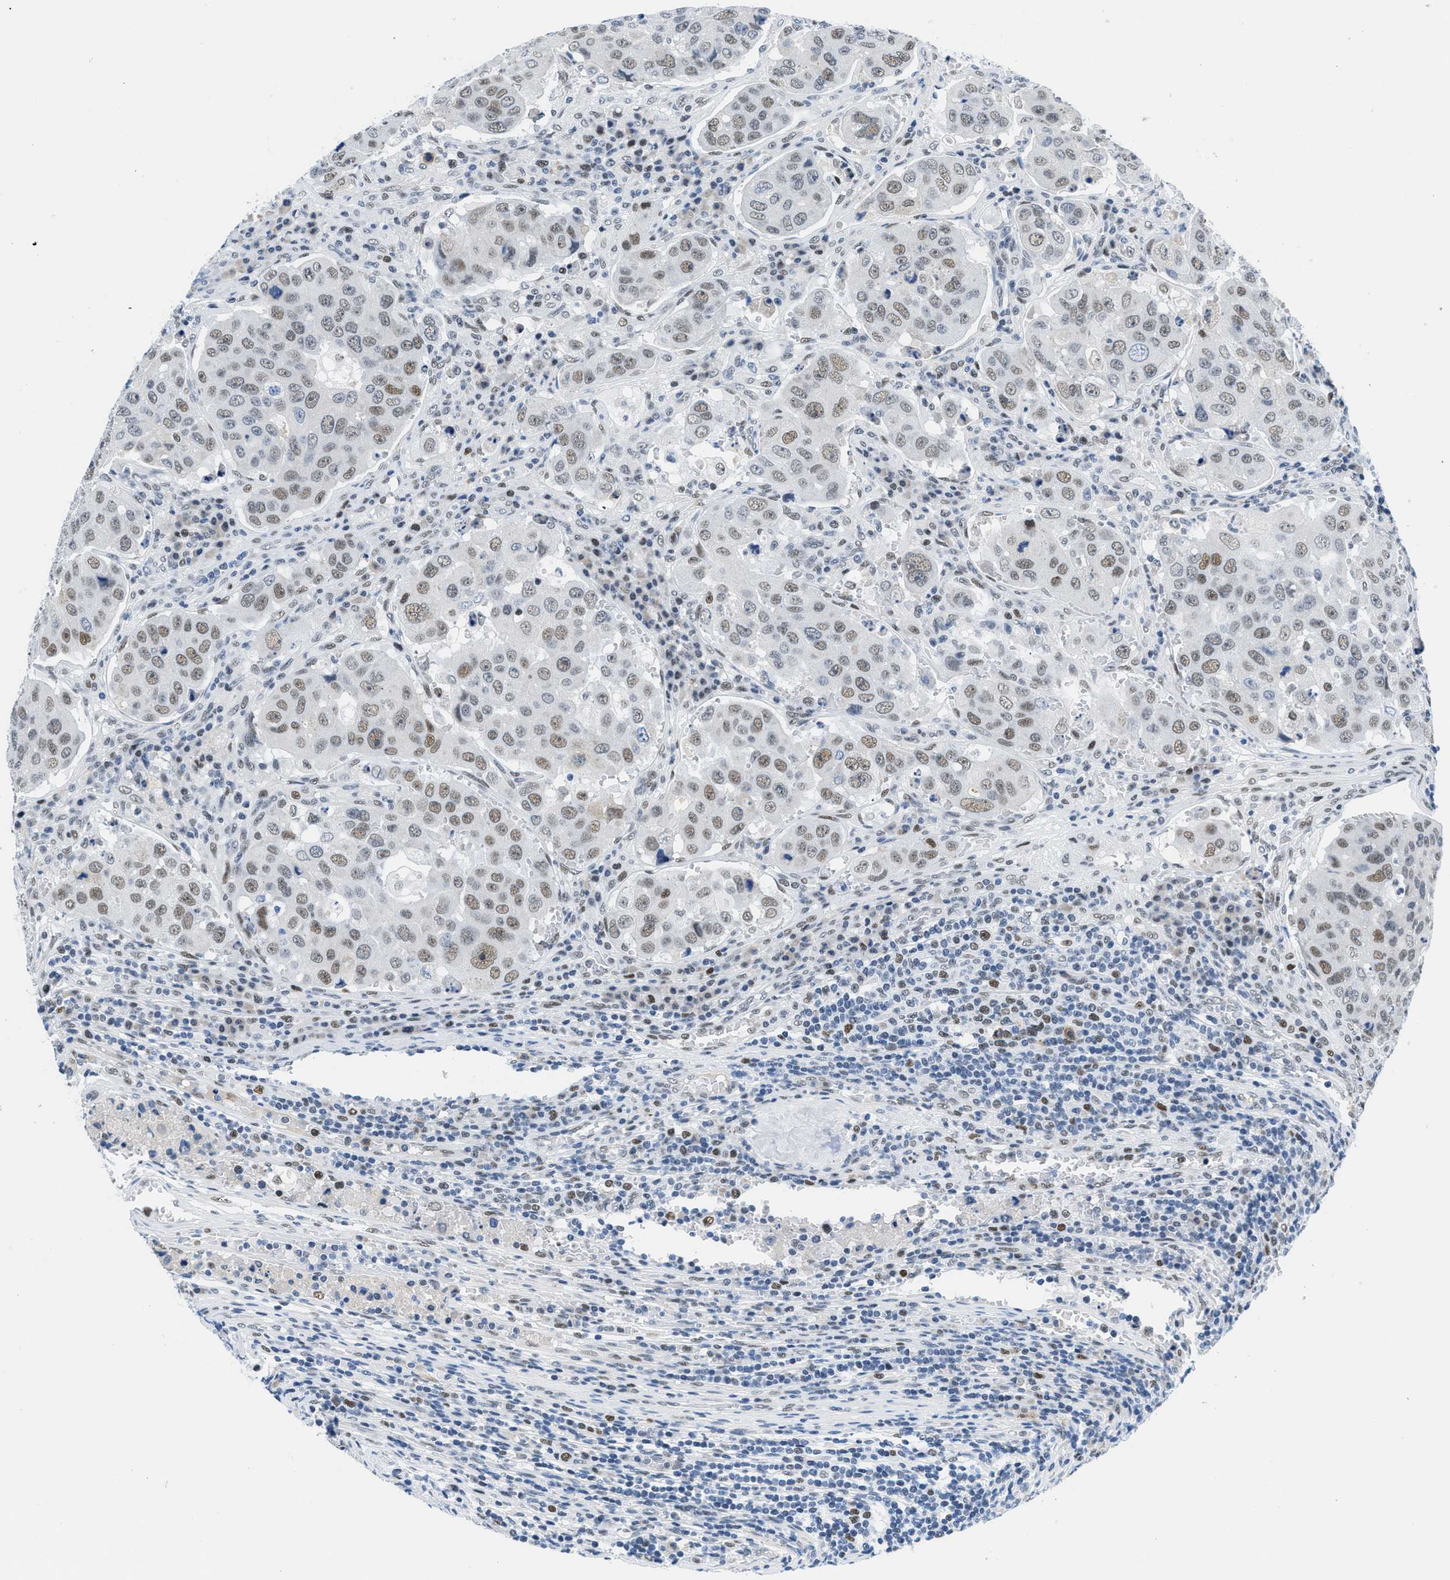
{"staining": {"intensity": "weak", "quantity": "25%-75%", "location": "nuclear"}, "tissue": "urothelial cancer", "cell_type": "Tumor cells", "image_type": "cancer", "snomed": [{"axis": "morphology", "description": "Urothelial carcinoma, High grade"}, {"axis": "topography", "description": "Lymph node"}, {"axis": "topography", "description": "Urinary bladder"}], "caption": "A photomicrograph of urothelial cancer stained for a protein demonstrates weak nuclear brown staining in tumor cells.", "gene": "SMARCAD1", "patient": {"sex": "male", "age": 51}}